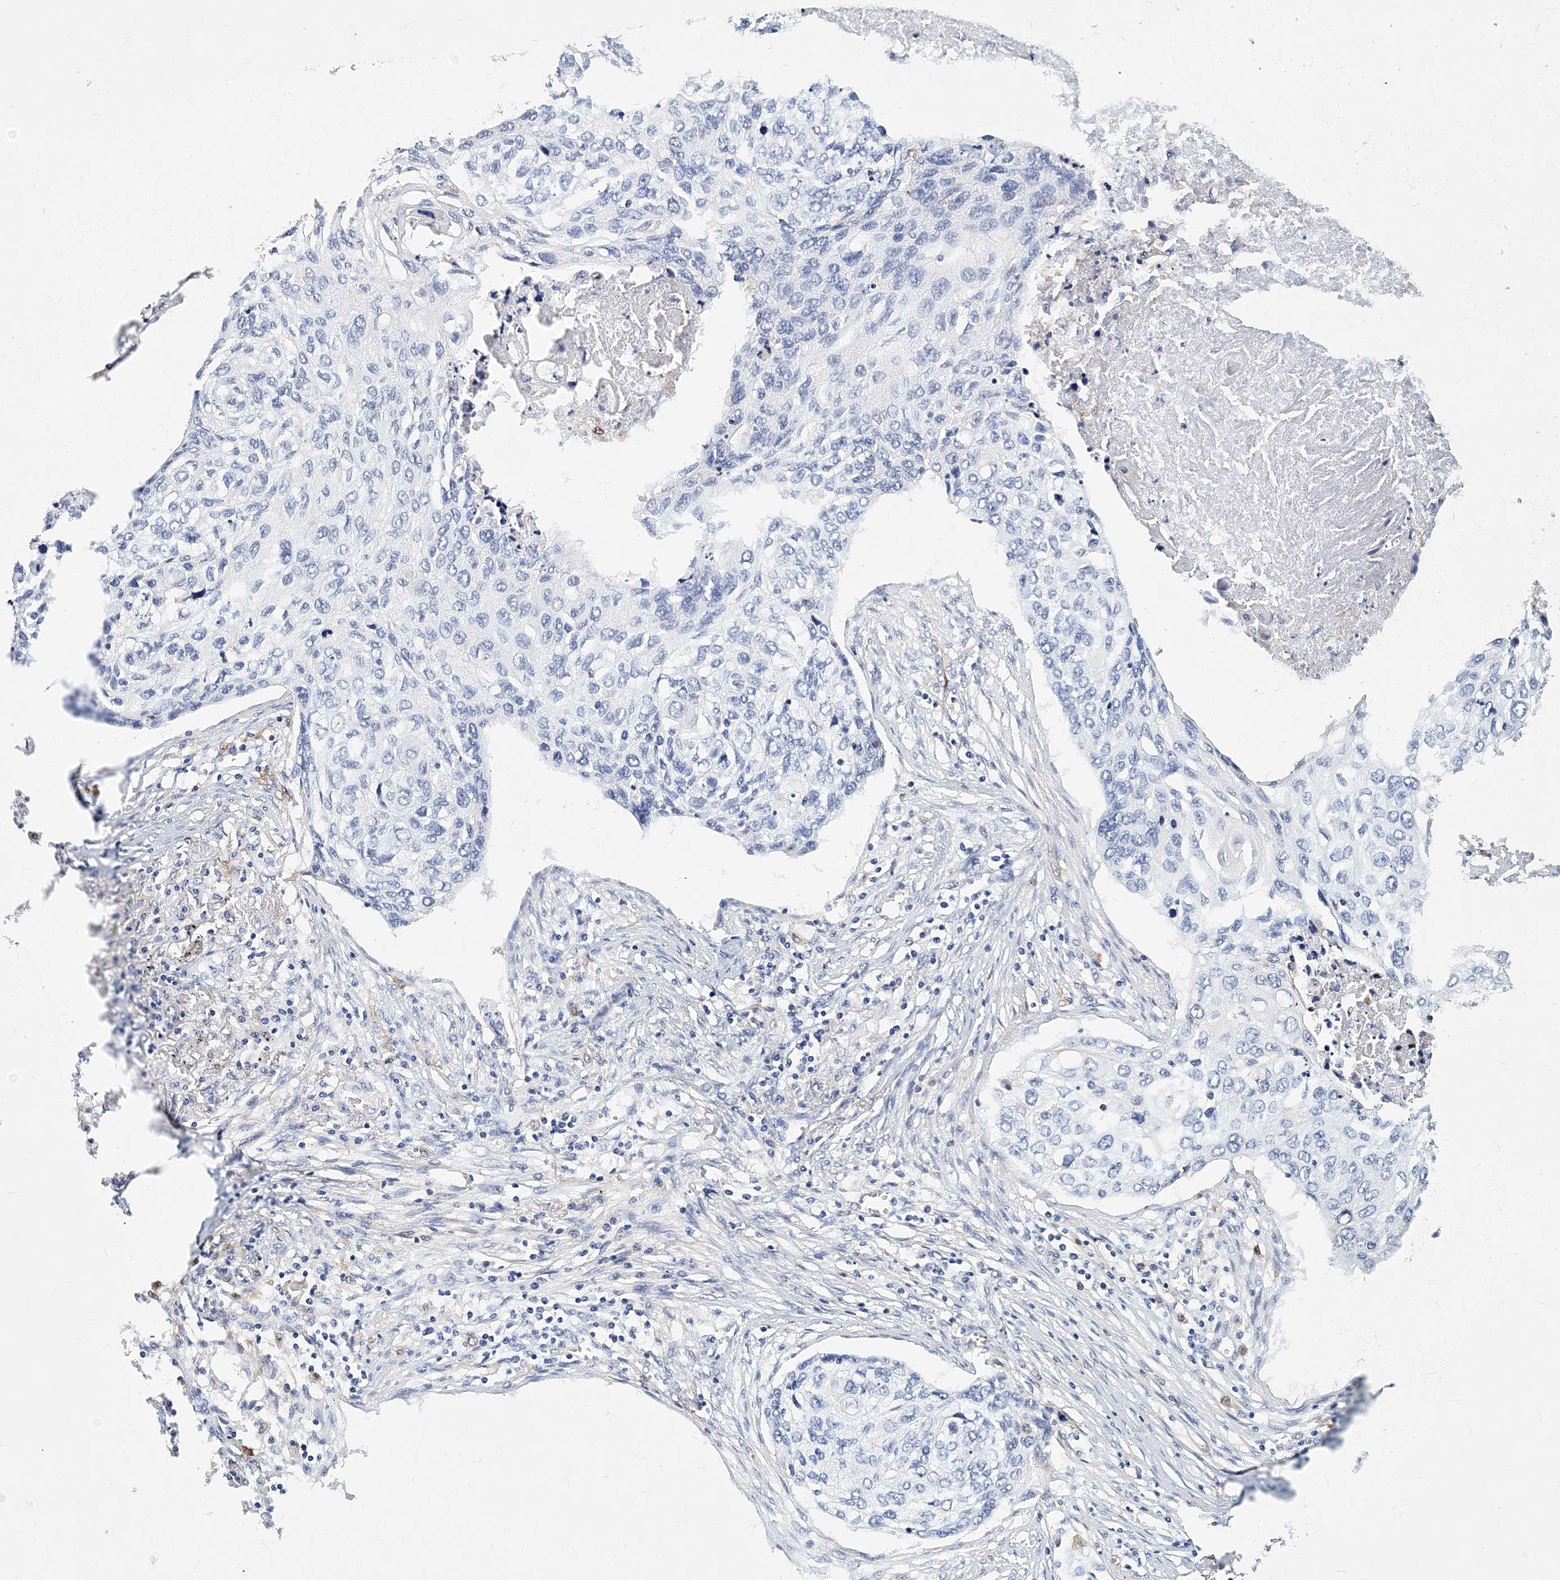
{"staining": {"intensity": "negative", "quantity": "none", "location": "none"}, "tissue": "lung cancer", "cell_type": "Tumor cells", "image_type": "cancer", "snomed": [{"axis": "morphology", "description": "Squamous cell carcinoma, NOS"}, {"axis": "topography", "description": "Lung"}], "caption": "The photomicrograph displays no significant staining in tumor cells of lung cancer (squamous cell carcinoma).", "gene": "ITGA2B", "patient": {"sex": "female", "age": 63}}